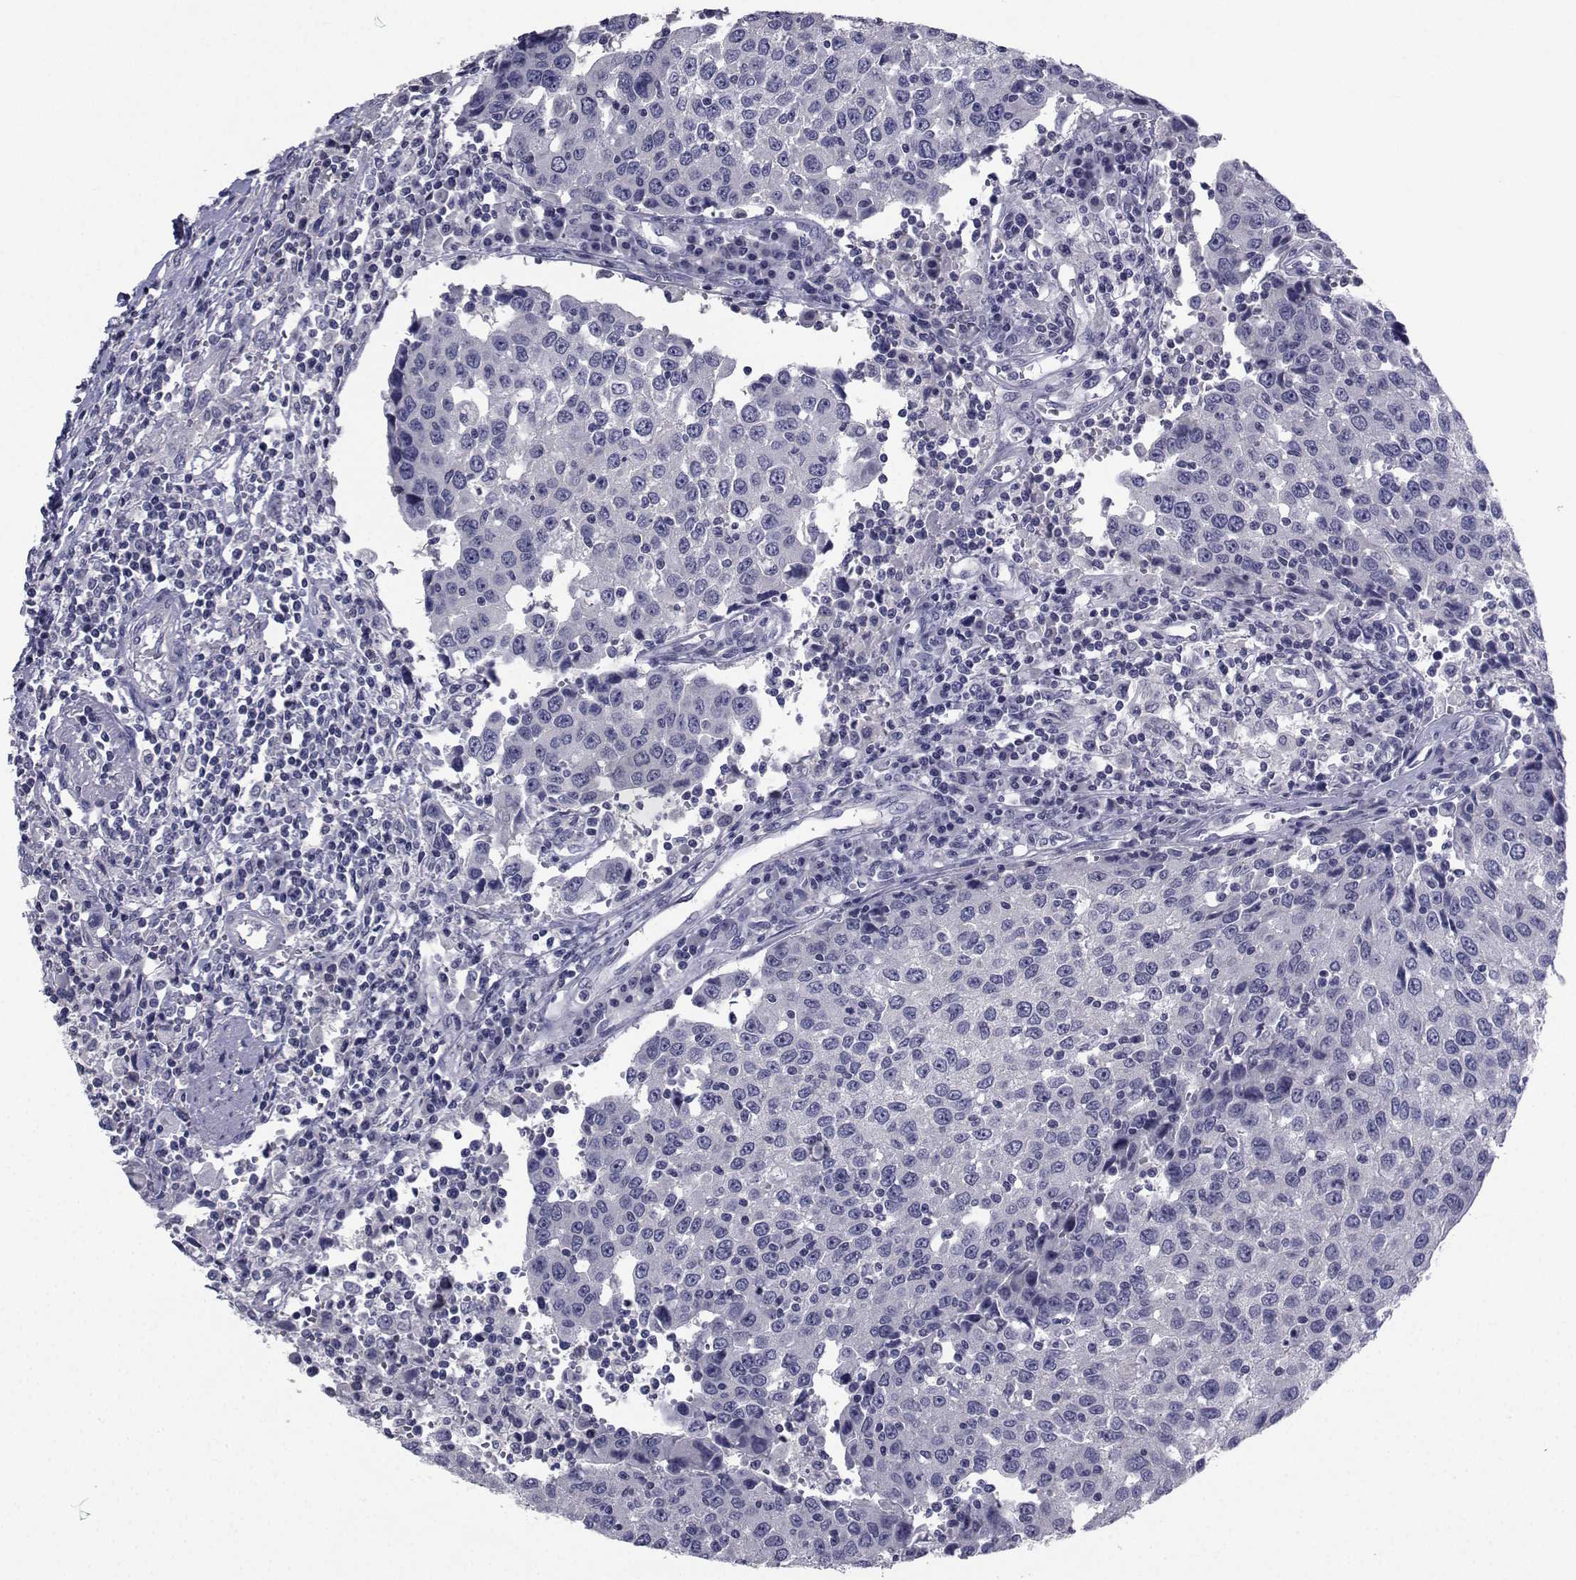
{"staining": {"intensity": "negative", "quantity": "none", "location": "none"}, "tissue": "urothelial cancer", "cell_type": "Tumor cells", "image_type": "cancer", "snomed": [{"axis": "morphology", "description": "Urothelial carcinoma, High grade"}, {"axis": "topography", "description": "Urinary bladder"}], "caption": "Image shows no significant protein expression in tumor cells of urothelial cancer.", "gene": "CHRNA1", "patient": {"sex": "female", "age": 85}}